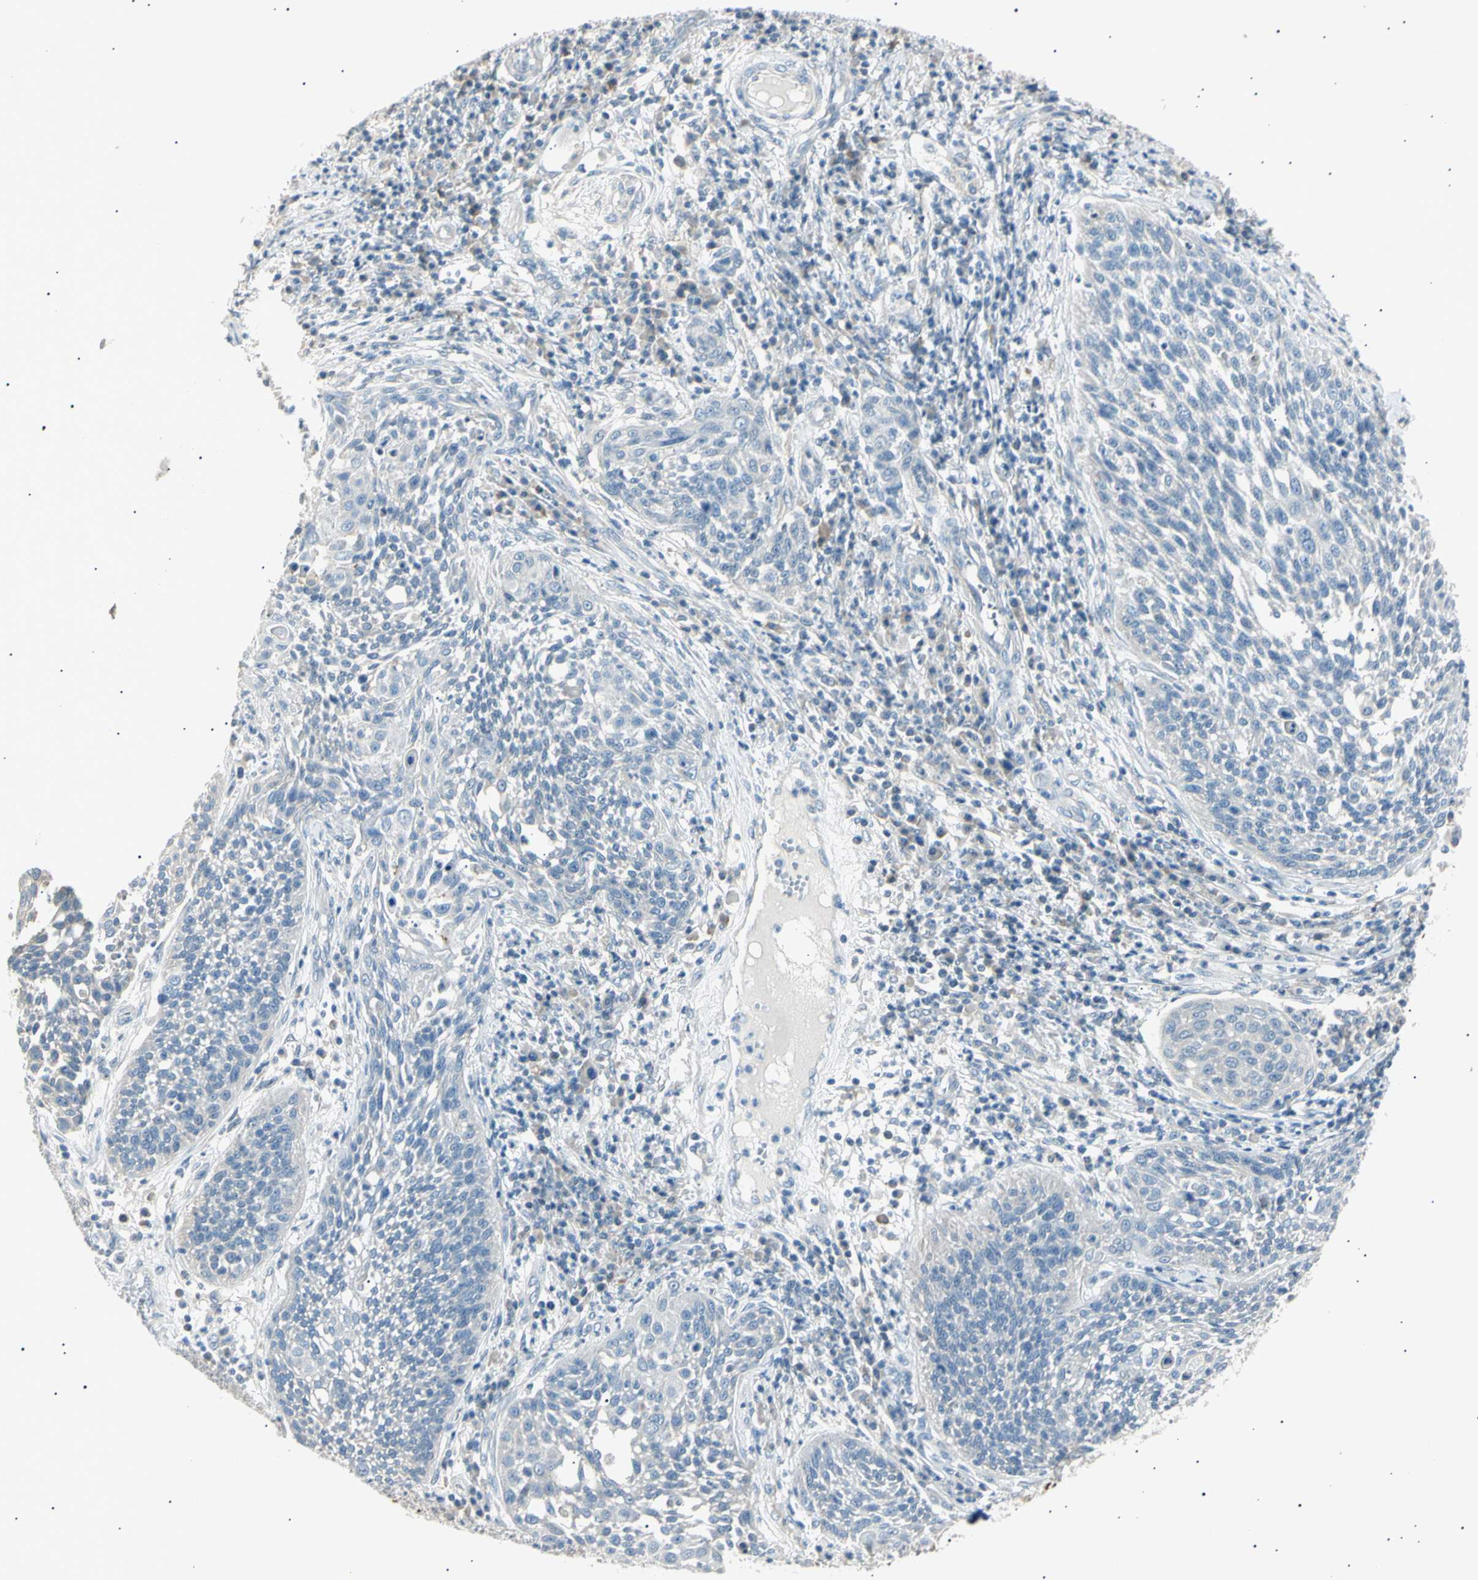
{"staining": {"intensity": "negative", "quantity": "none", "location": "none"}, "tissue": "cervical cancer", "cell_type": "Tumor cells", "image_type": "cancer", "snomed": [{"axis": "morphology", "description": "Squamous cell carcinoma, NOS"}, {"axis": "topography", "description": "Cervix"}], "caption": "IHC photomicrograph of human cervical cancer (squamous cell carcinoma) stained for a protein (brown), which reveals no positivity in tumor cells.", "gene": "LHPP", "patient": {"sex": "female", "age": 34}}